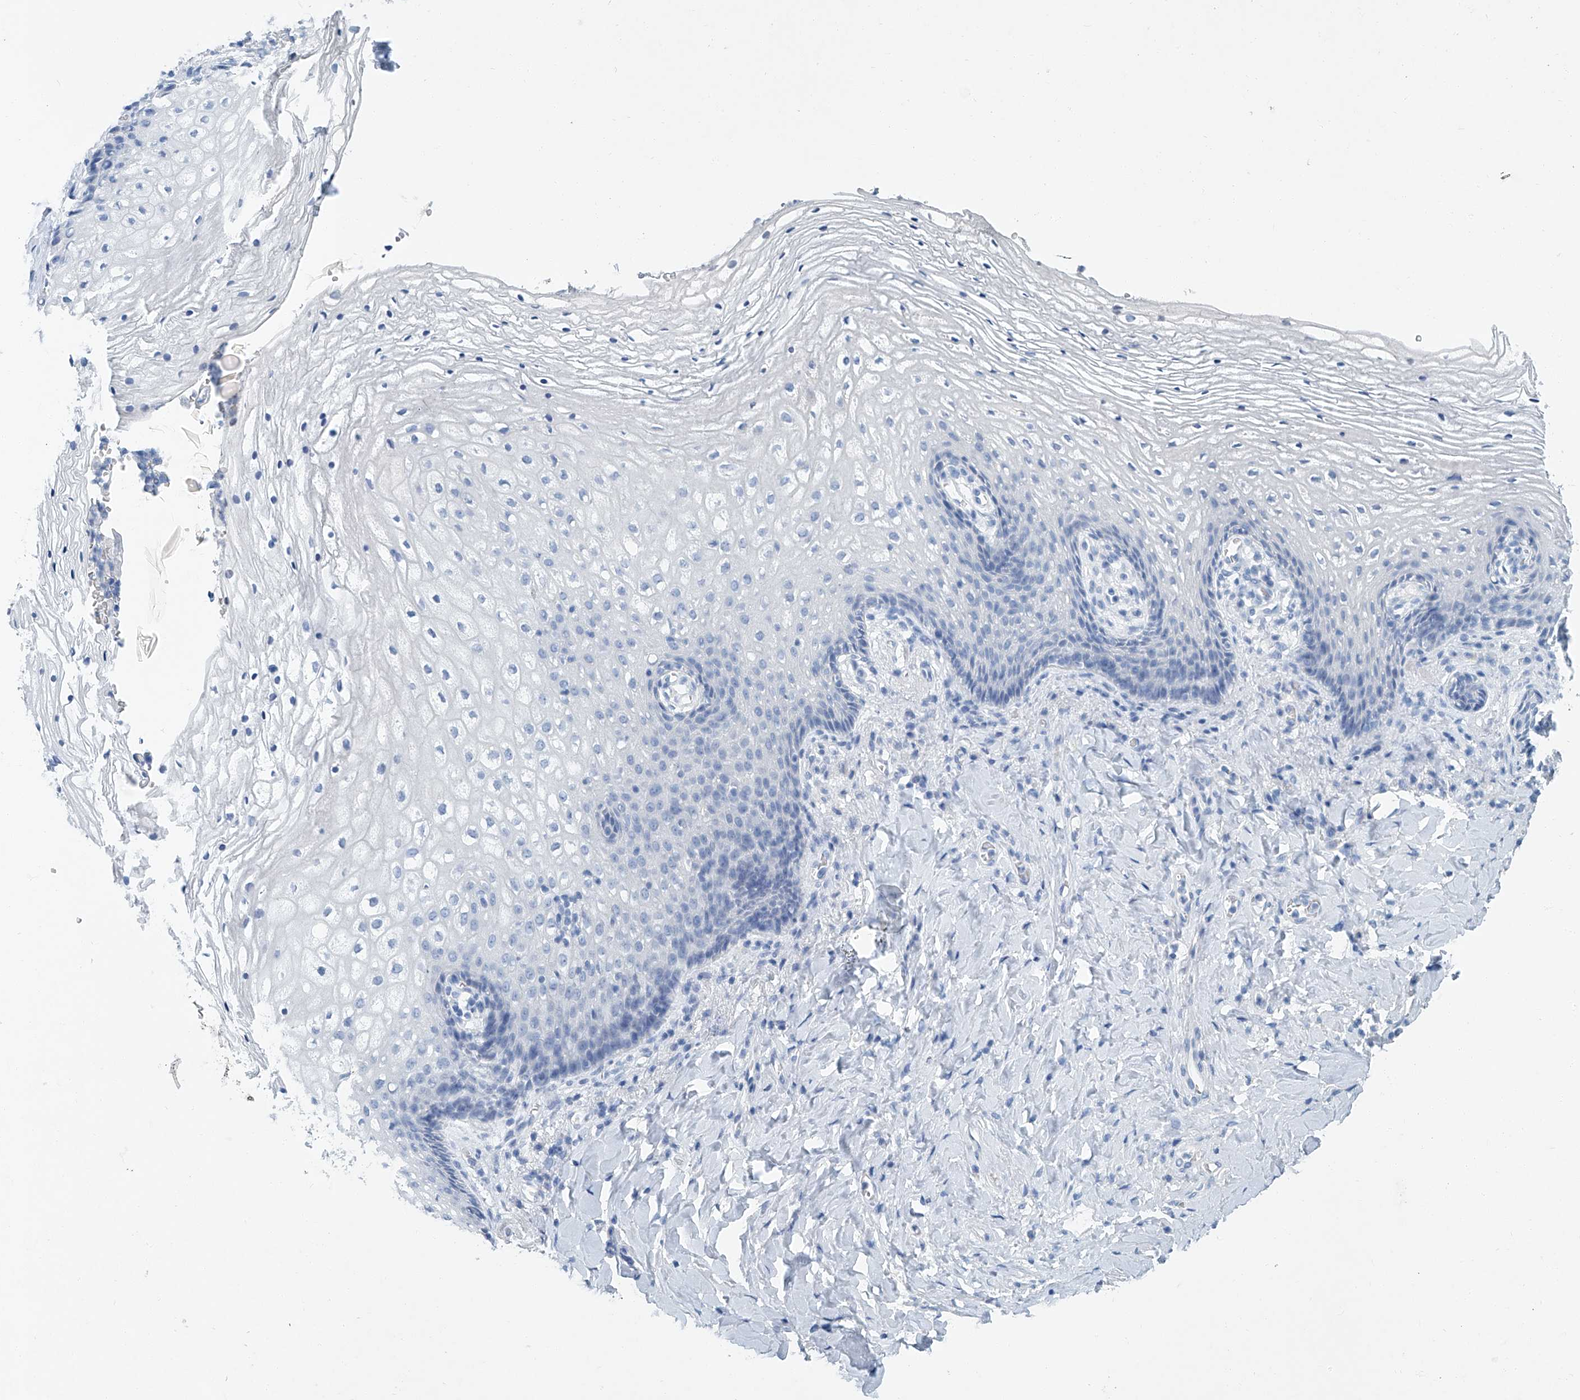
{"staining": {"intensity": "negative", "quantity": "none", "location": "none"}, "tissue": "vagina", "cell_type": "Squamous epithelial cells", "image_type": "normal", "snomed": [{"axis": "morphology", "description": "Normal tissue, NOS"}, {"axis": "topography", "description": "Vagina"}], "caption": "This is a photomicrograph of immunohistochemistry (IHC) staining of benign vagina, which shows no staining in squamous epithelial cells. (Immunohistochemistry, brightfield microscopy, high magnification).", "gene": "CYP2A7", "patient": {"sex": "female", "age": 60}}